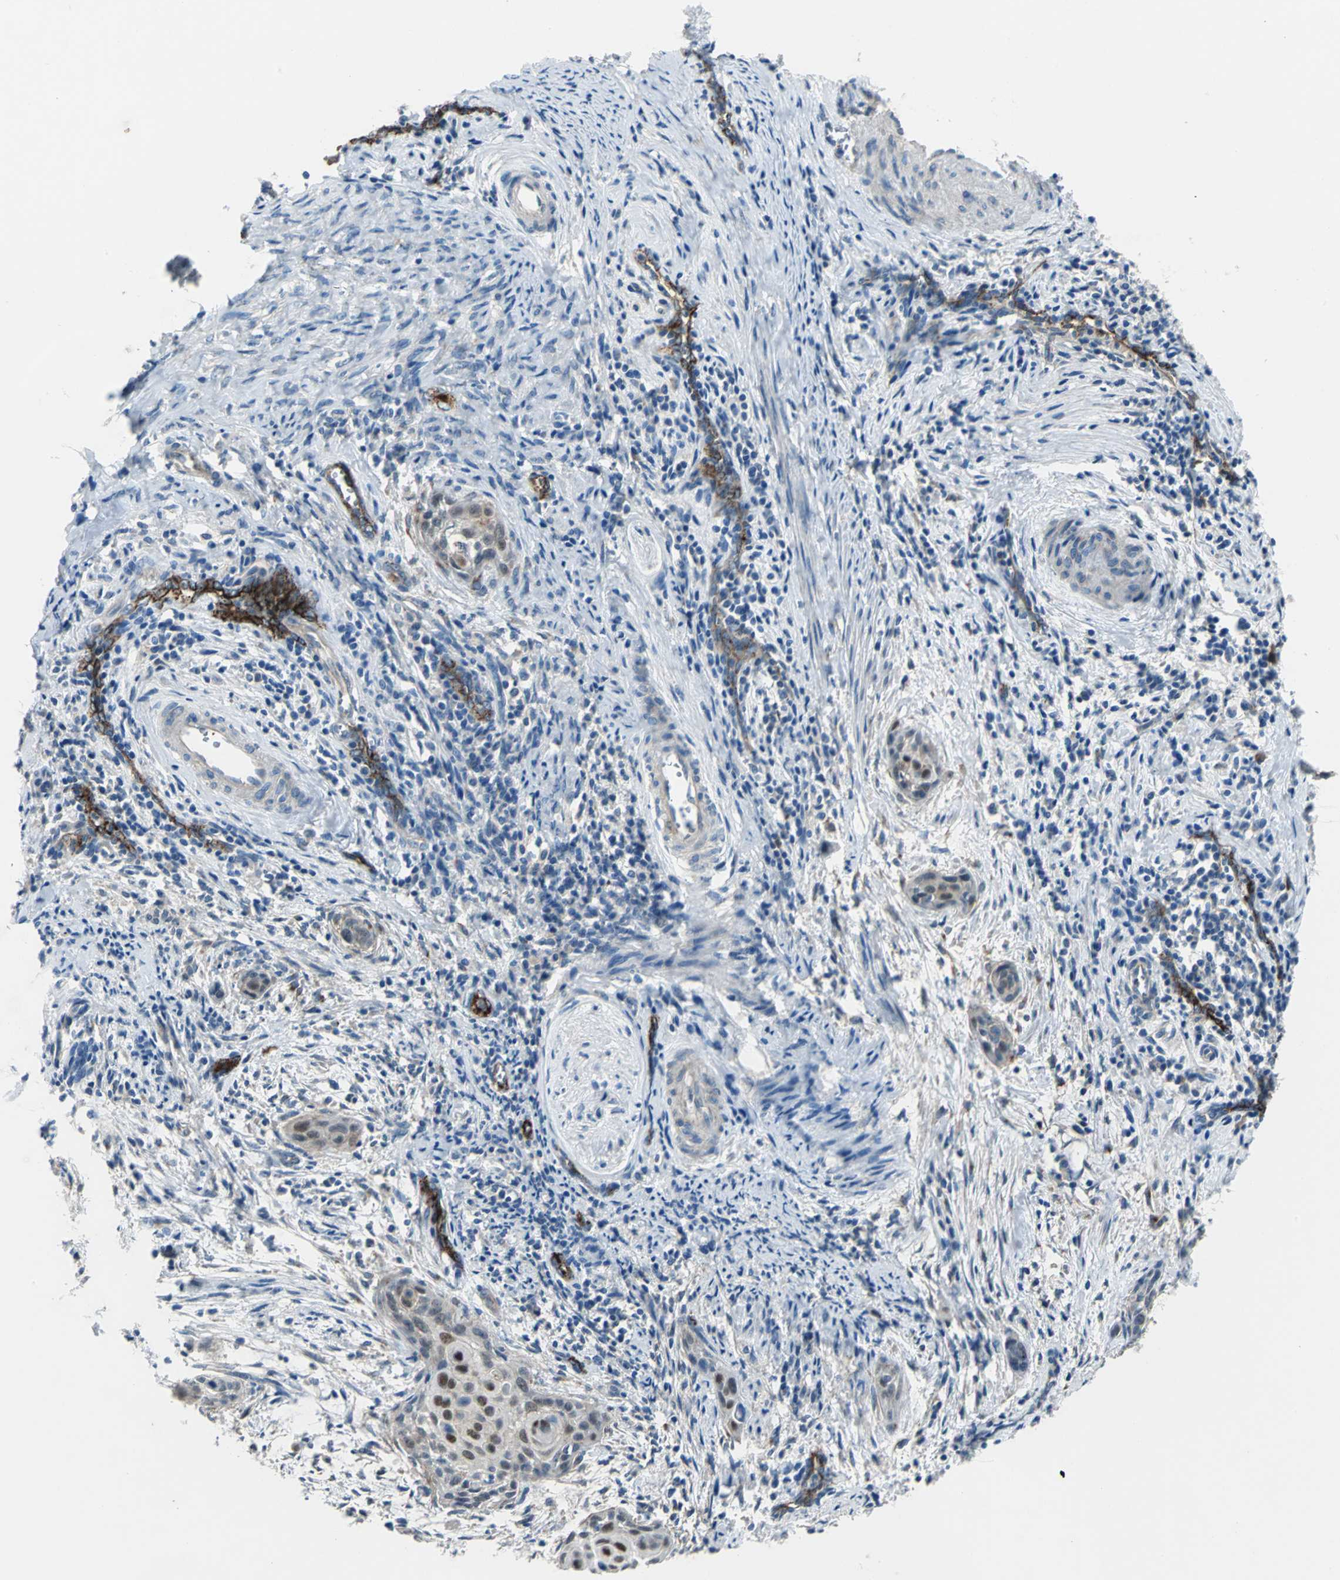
{"staining": {"intensity": "moderate", "quantity": "25%-75%", "location": "cytoplasmic/membranous,nuclear"}, "tissue": "cervical cancer", "cell_type": "Tumor cells", "image_type": "cancer", "snomed": [{"axis": "morphology", "description": "Squamous cell carcinoma, NOS"}, {"axis": "topography", "description": "Cervix"}], "caption": "Moderate cytoplasmic/membranous and nuclear expression is present in about 25%-75% of tumor cells in squamous cell carcinoma (cervical).", "gene": "SELP", "patient": {"sex": "female", "age": 33}}